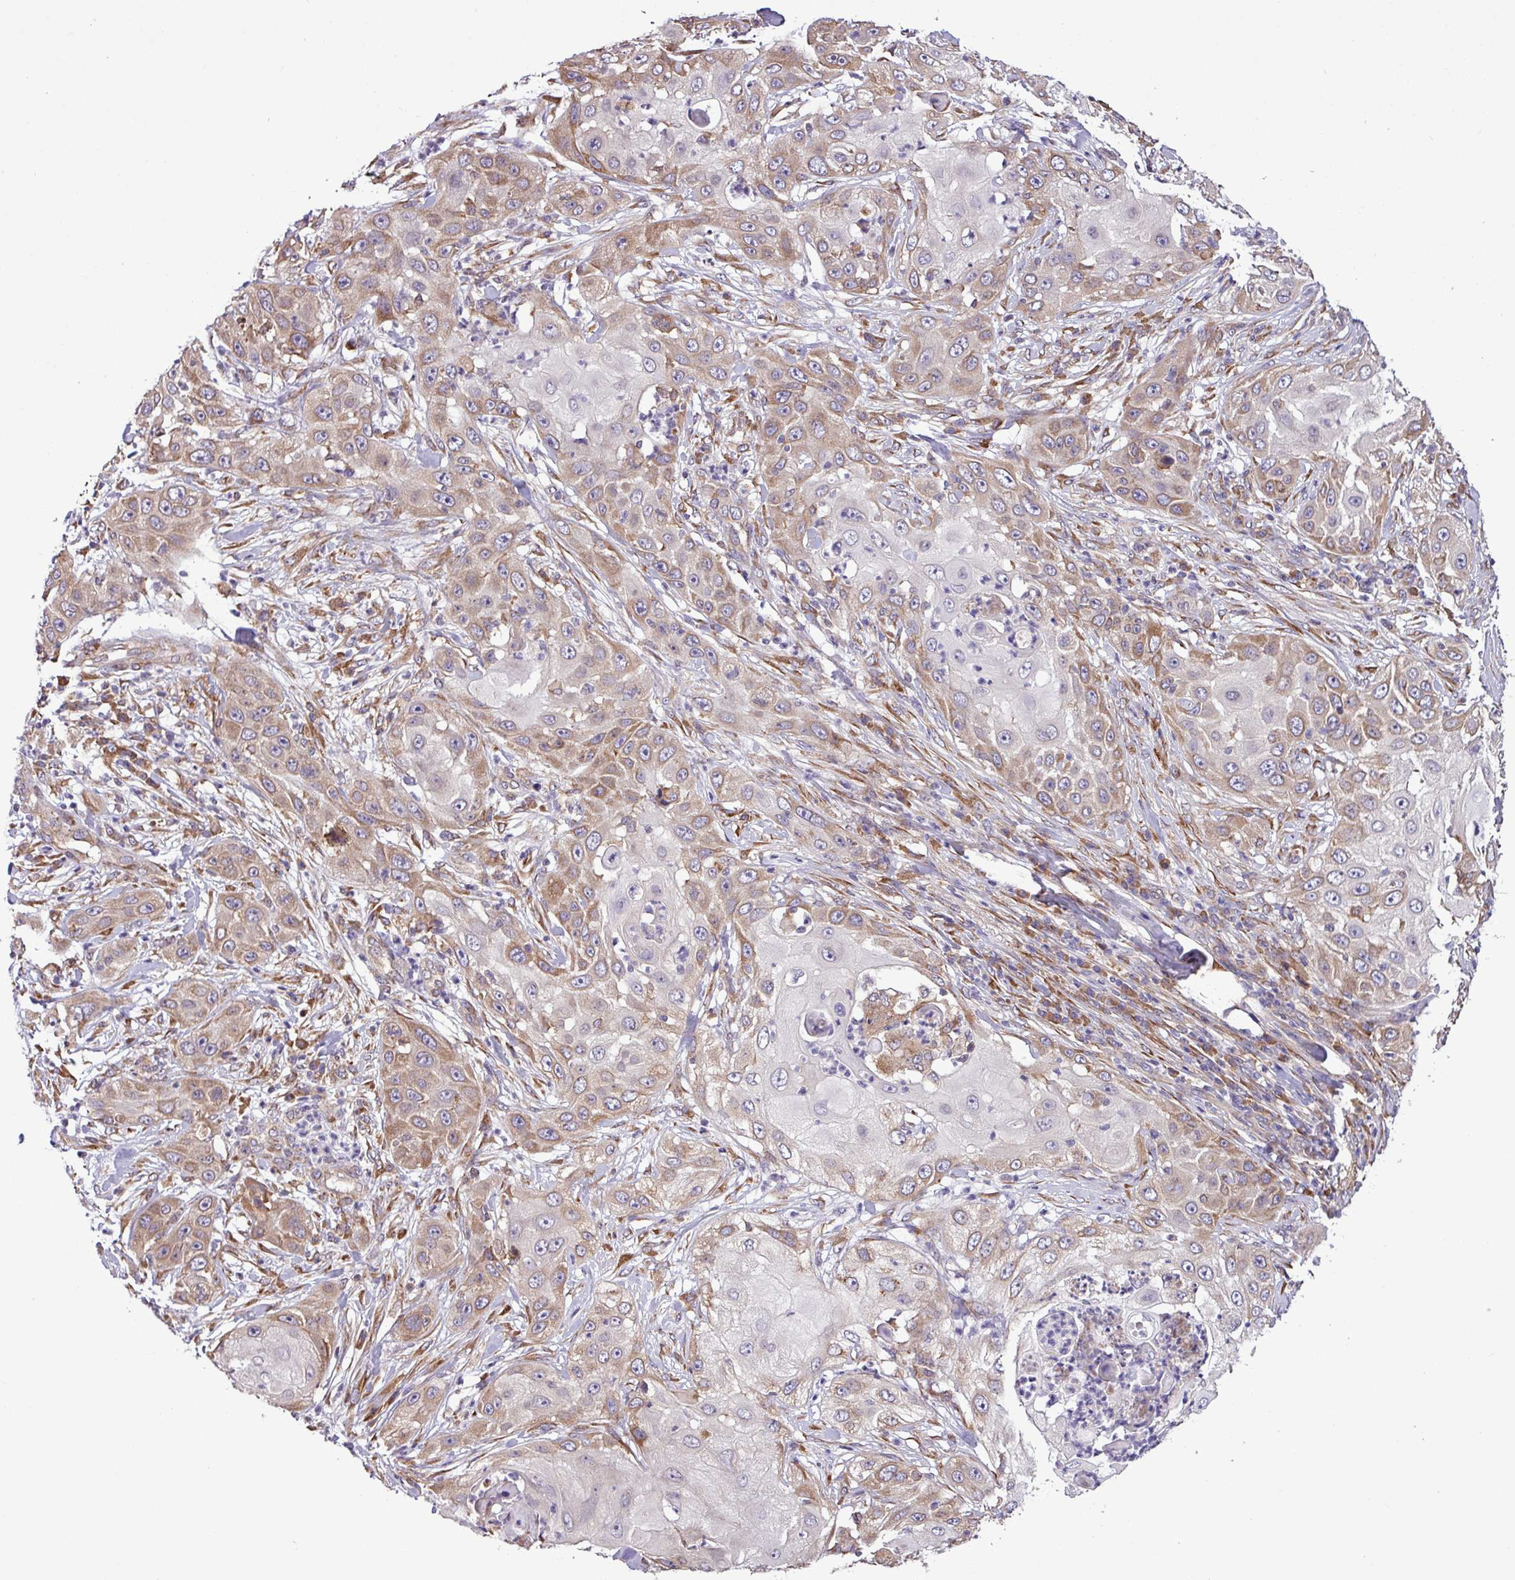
{"staining": {"intensity": "moderate", "quantity": "25%-75%", "location": "cytoplasmic/membranous"}, "tissue": "skin cancer", "cell_type": "Tumor cells", "image_type": "cancer", "snomed": [{"axis": "morphology", "description": "Squamous cell carcinoma, NOS"}, {"axis": "topography", "description": "Skin"}], "caption": "Protein staining exhibits moderate cytoplasmic/membranous staining in approximately 25%-75% of tumor cells in skin cancer (squamous cell carcinoma).", "gene": "MEGF6", "patient": {"sex": "female", "age": 44}}